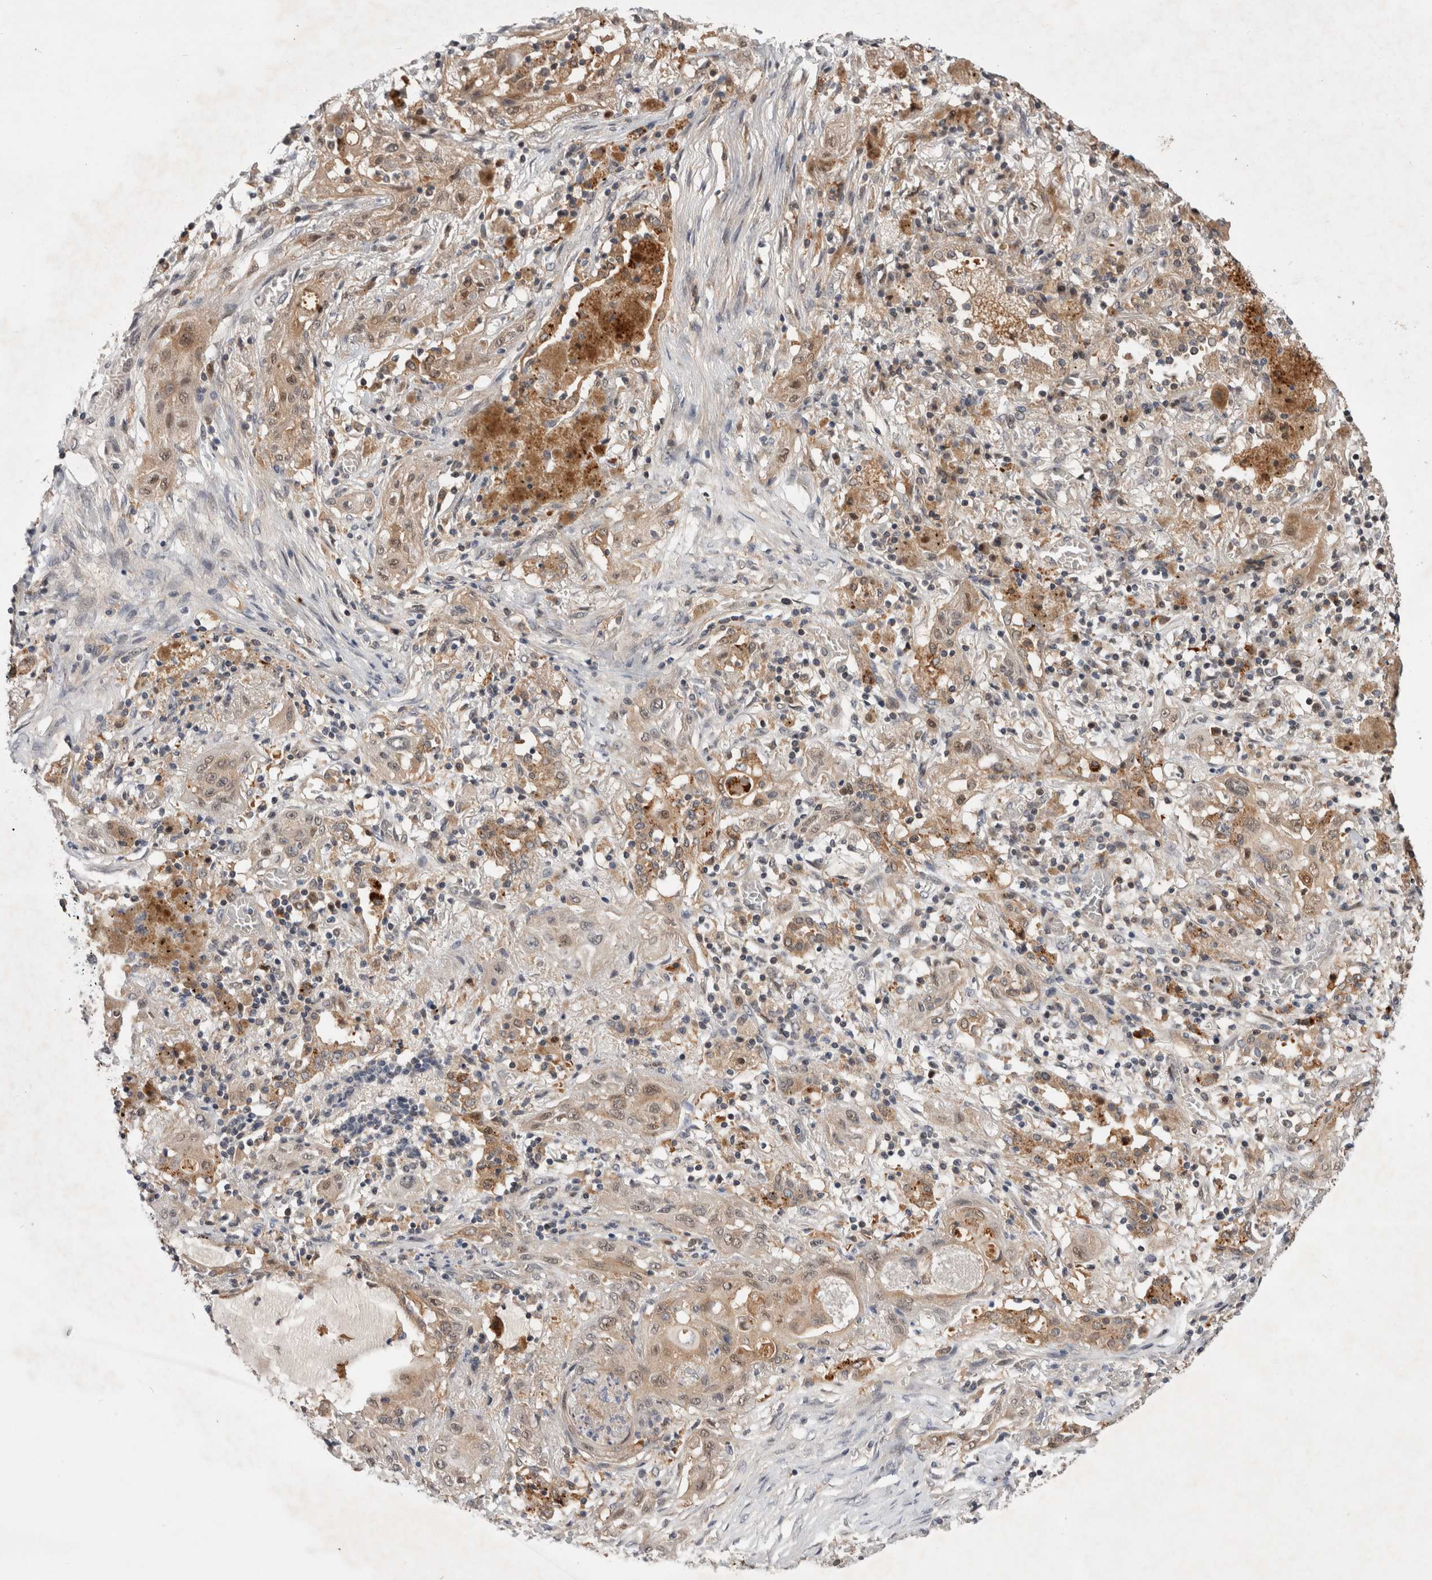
{"staining": {"intensity": "weak", "quantity": ">75%", "location": "cytoplasmic/membranous"}, "tissue": "lung cancer", "cell_type": "Tumor cells", "image_type": "cancer", "snomed": [{"axis": "morphology", "description": "Squamous cell carcinoma, NOS"}, {"axis": "topography", "description": "Lung"}], "caption": "Squamous cell carcinoma (lung) stained with a protein marker exhibits weak staining in tumor cells.", "gene": "MRPL37", "patient": {"sex": "female", "age": 47}}